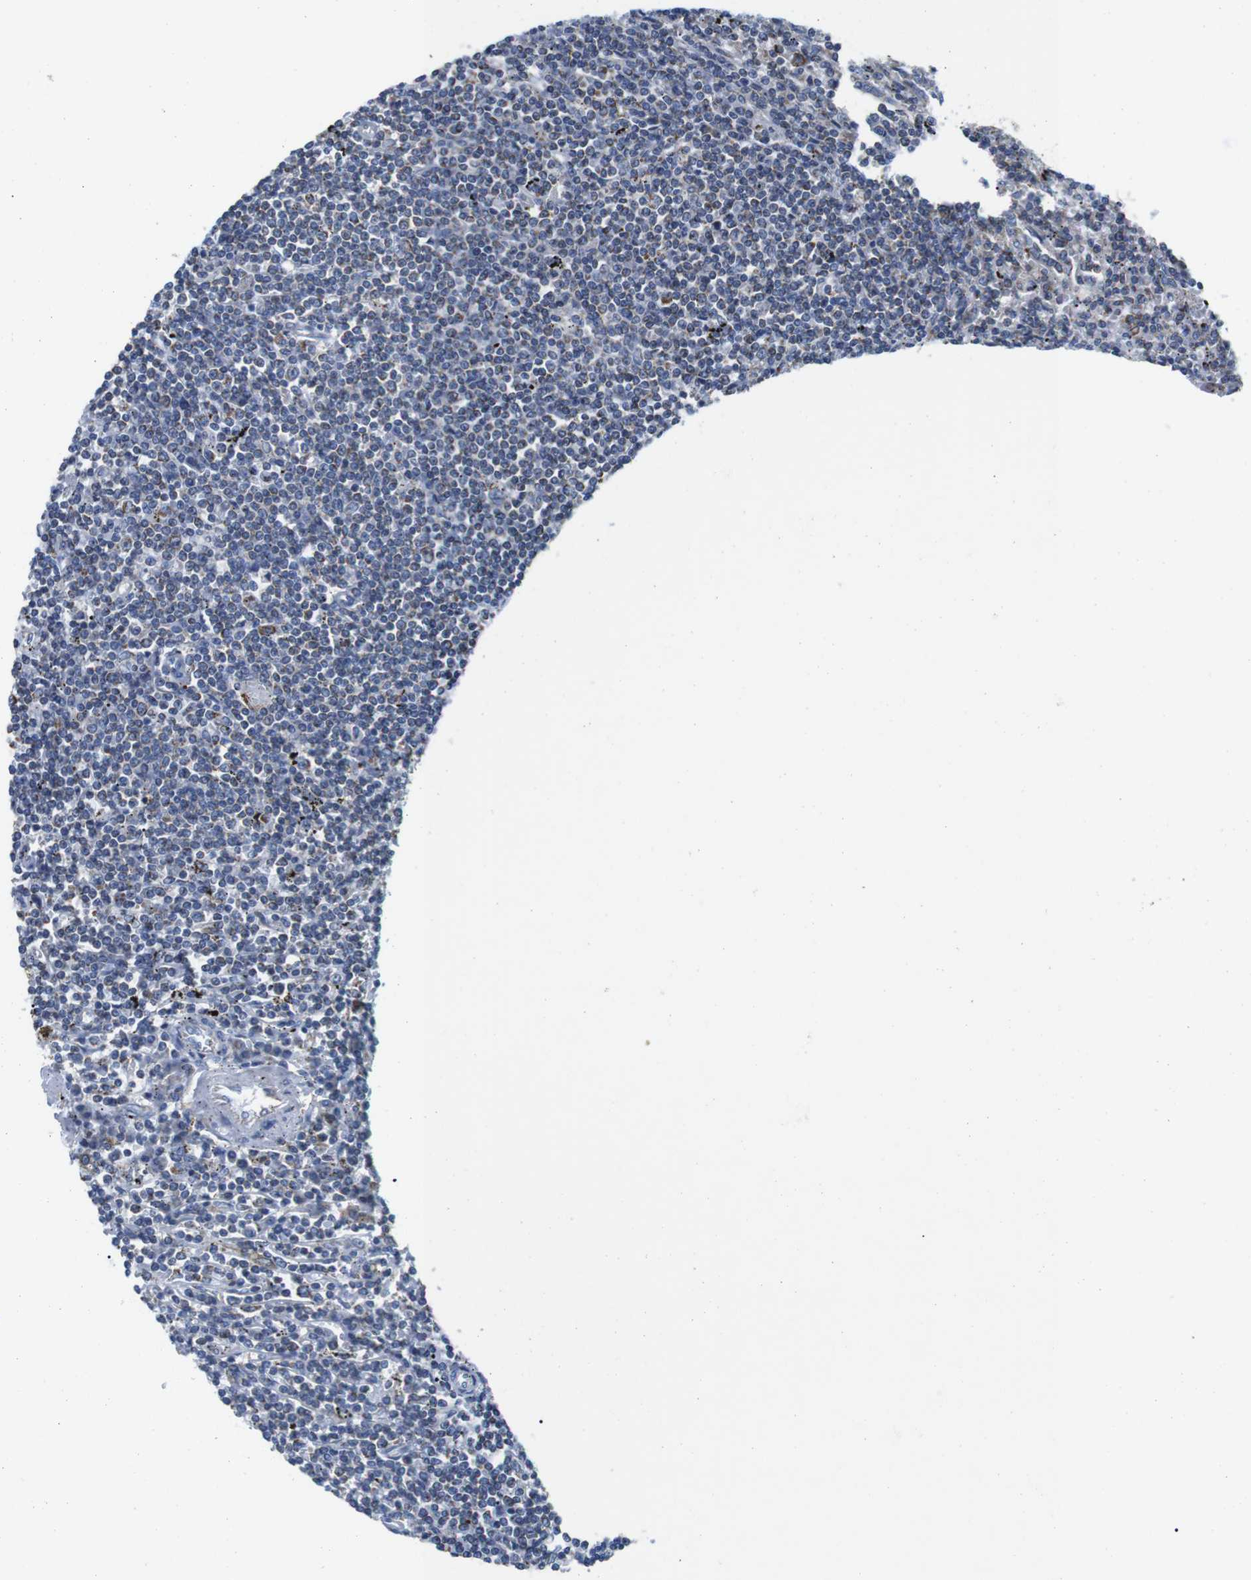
{"staining": {"intensity": "weak", "quantity": "25%-75%", "location": "cytoplasmic/membranous"}, "tissue": "lymphoma", "cell_type": "Tumor cells", "image_type": "cancer", "snomed": [{"axis": "morphology", "description": "Malignant lymphoma, non-Hodgkin's type, Low grade"}, {"axis": "topography", "description": "Spleen"}], "caption": "The photomicrograph displays immunohistochemical staining of malignant lymphoma, non-Hodgkin's type (low-grade). There is weak cytoplasmic/membranous positivity is seen in approximately 25%-75% of tumor cells. (DAB IHC with brightfield microscopy, high magnification).", "gene": "F2RL1", "patient": {"sex": "male", "age": 76}}